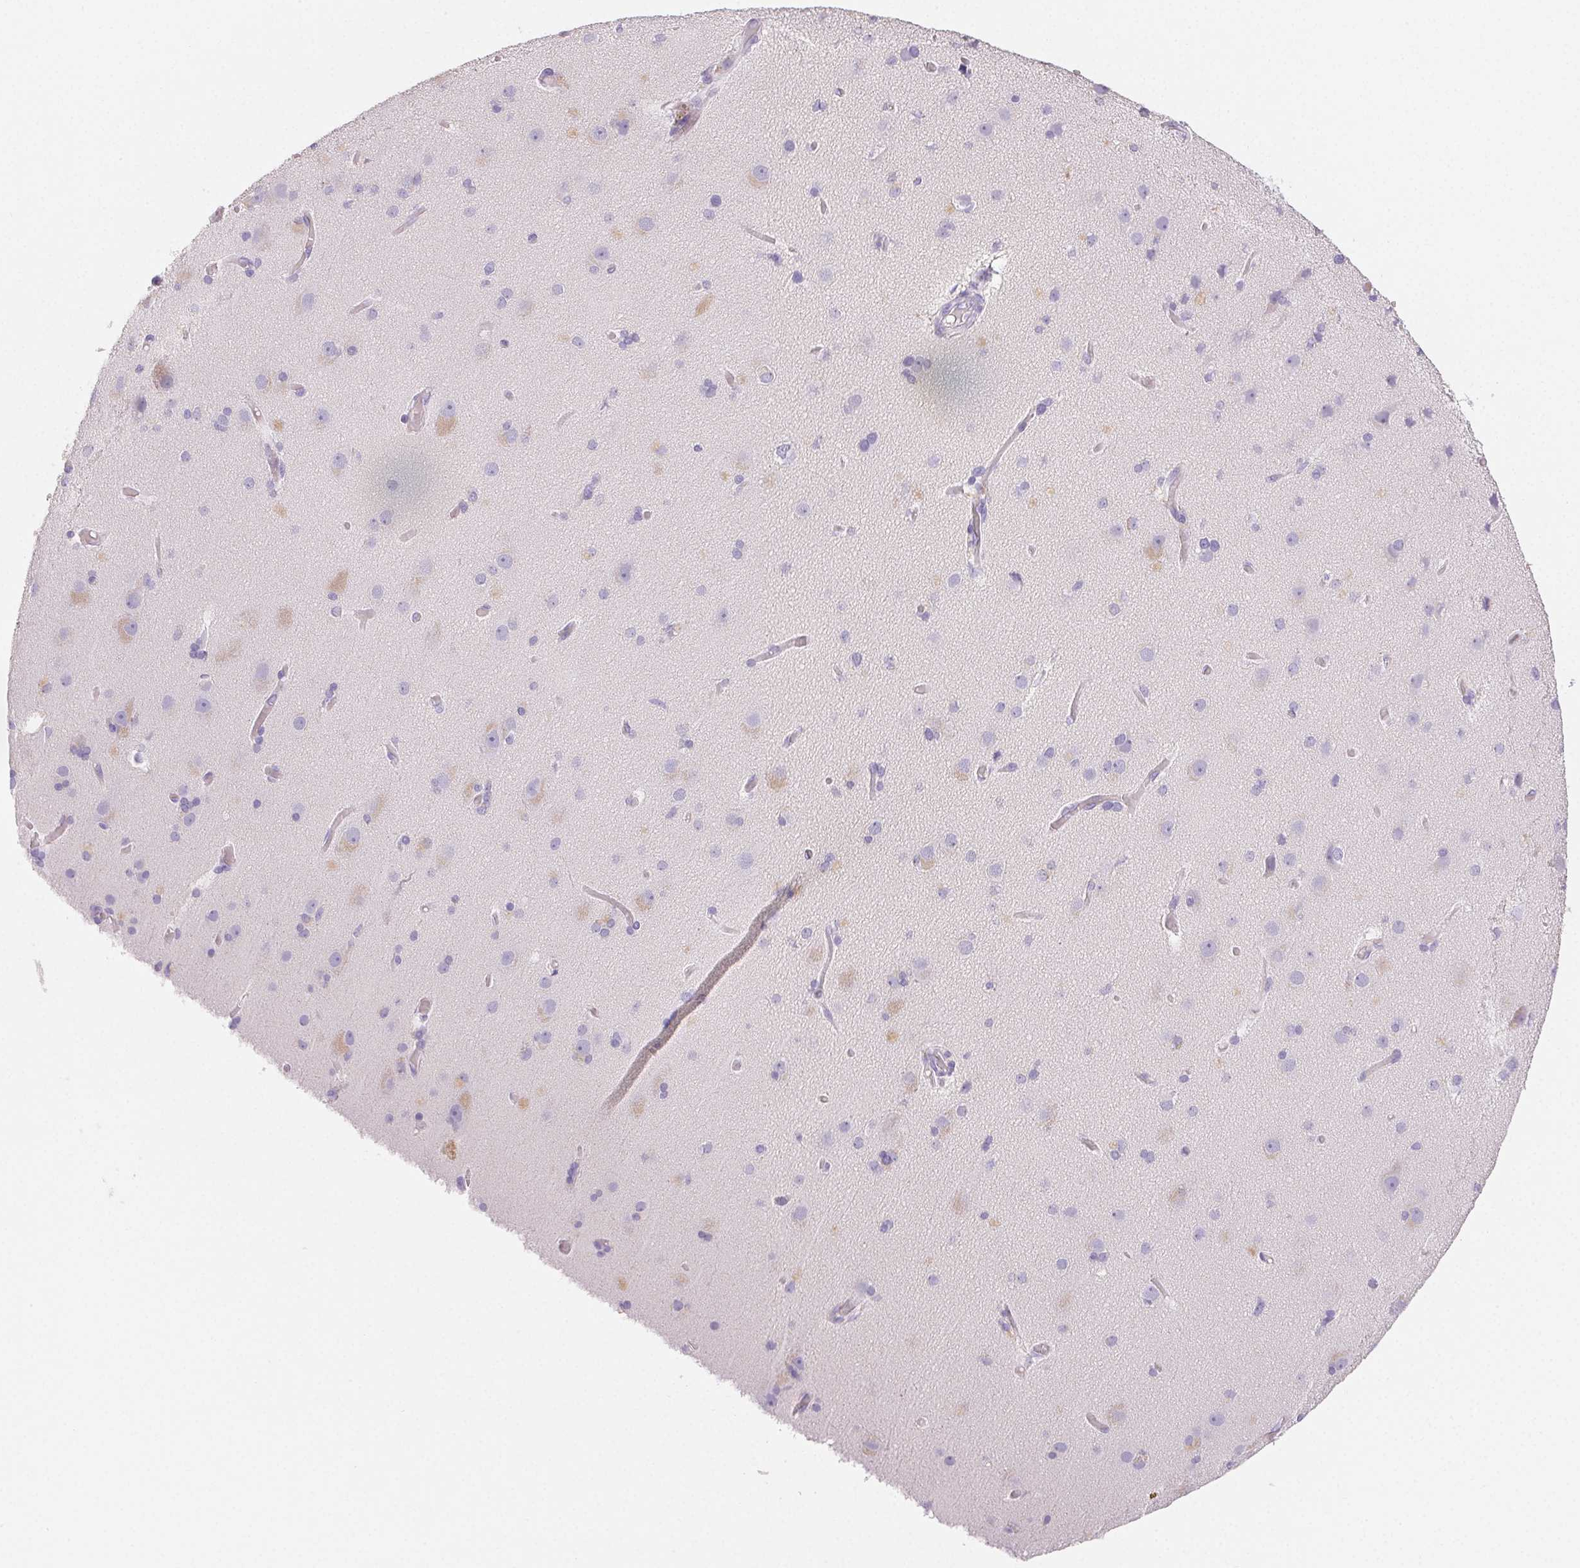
{"staining": {"intensity": "negative", "quantity": "none", "location": "none"}, "tissue": "cerebral cortex", "cell_type": "Endothelial cells", "image_type": "normal", "snomed": [{"axis": "morphology", "description": "Normal tissue, NOS"}, {"axis": "morphology", "description": "Glioma, malignant, High grade"}, {"axis": "topography", "description": "Cerebral cortex"}], "caption": "This is a micrograph of IHC staining of benign cerebral cortex, which shows no expression in endothelial cells.", "gene": "PADI4", "patient": {"sex": "male", "age": 71}}